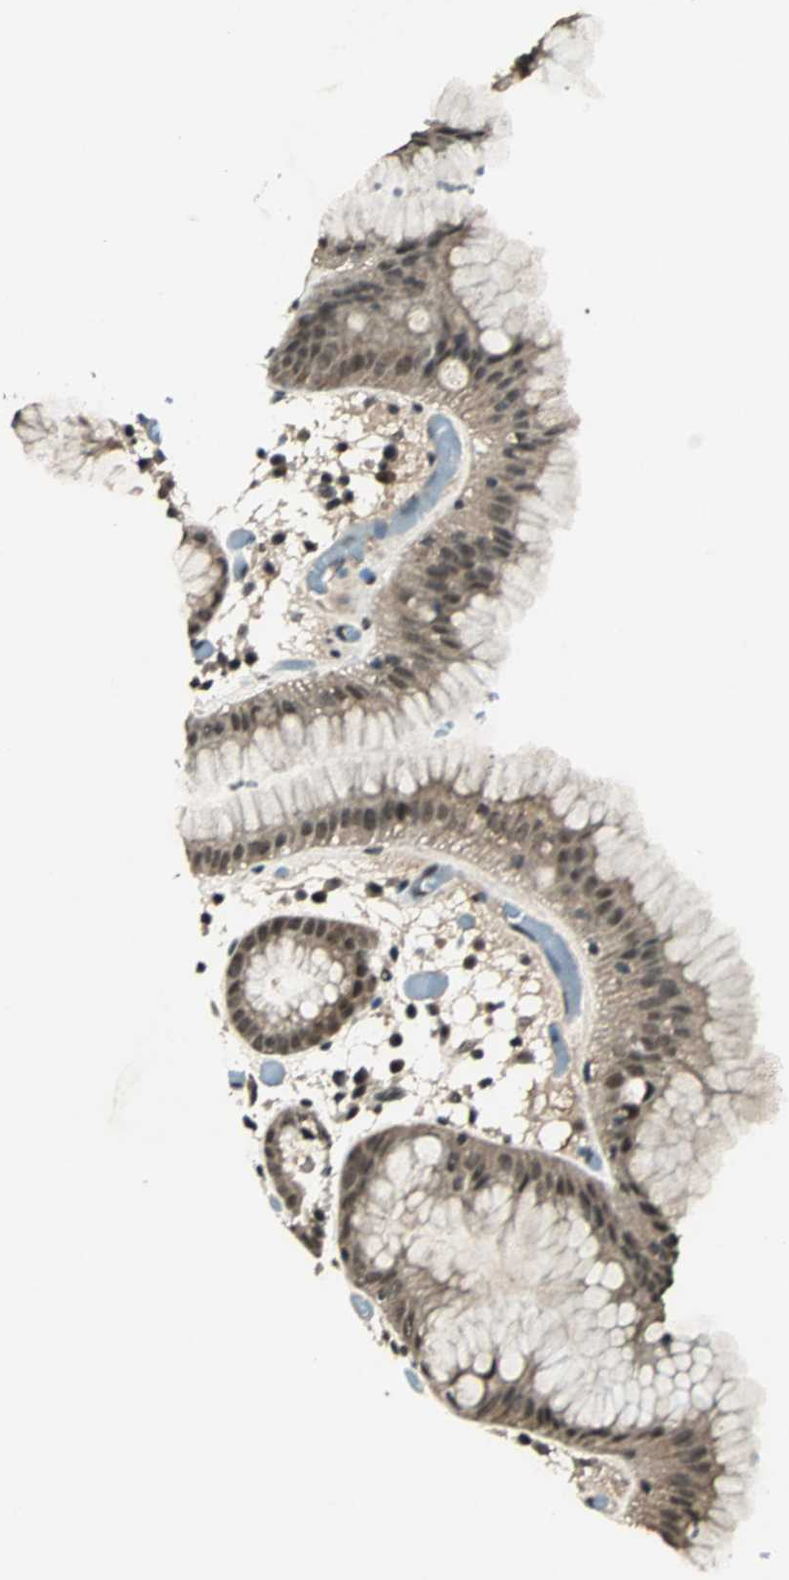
{"staining": {"intensity": "moderate", "quantity": ">75%", "location": "cytoplasmic/membranous,nuclear"}, "tissue": "stomach", "cell_type": "Glandular cells", "image_type": "normal", "snomed": [{"axis": "morphology", "description": "Normal tissue, NOS"}, {"axis": "topography", "description": "Stomach"}, {"axis": "topography", "description": "Stomach, lower"}], "caption": "Unremarkable stomach exhibits moderate cytoplasmic/membranous,nuclear expression in approximately >75% of glandular cells.", "gene": "ZNF701", "patient": {"sex": "female", "age": 75}}